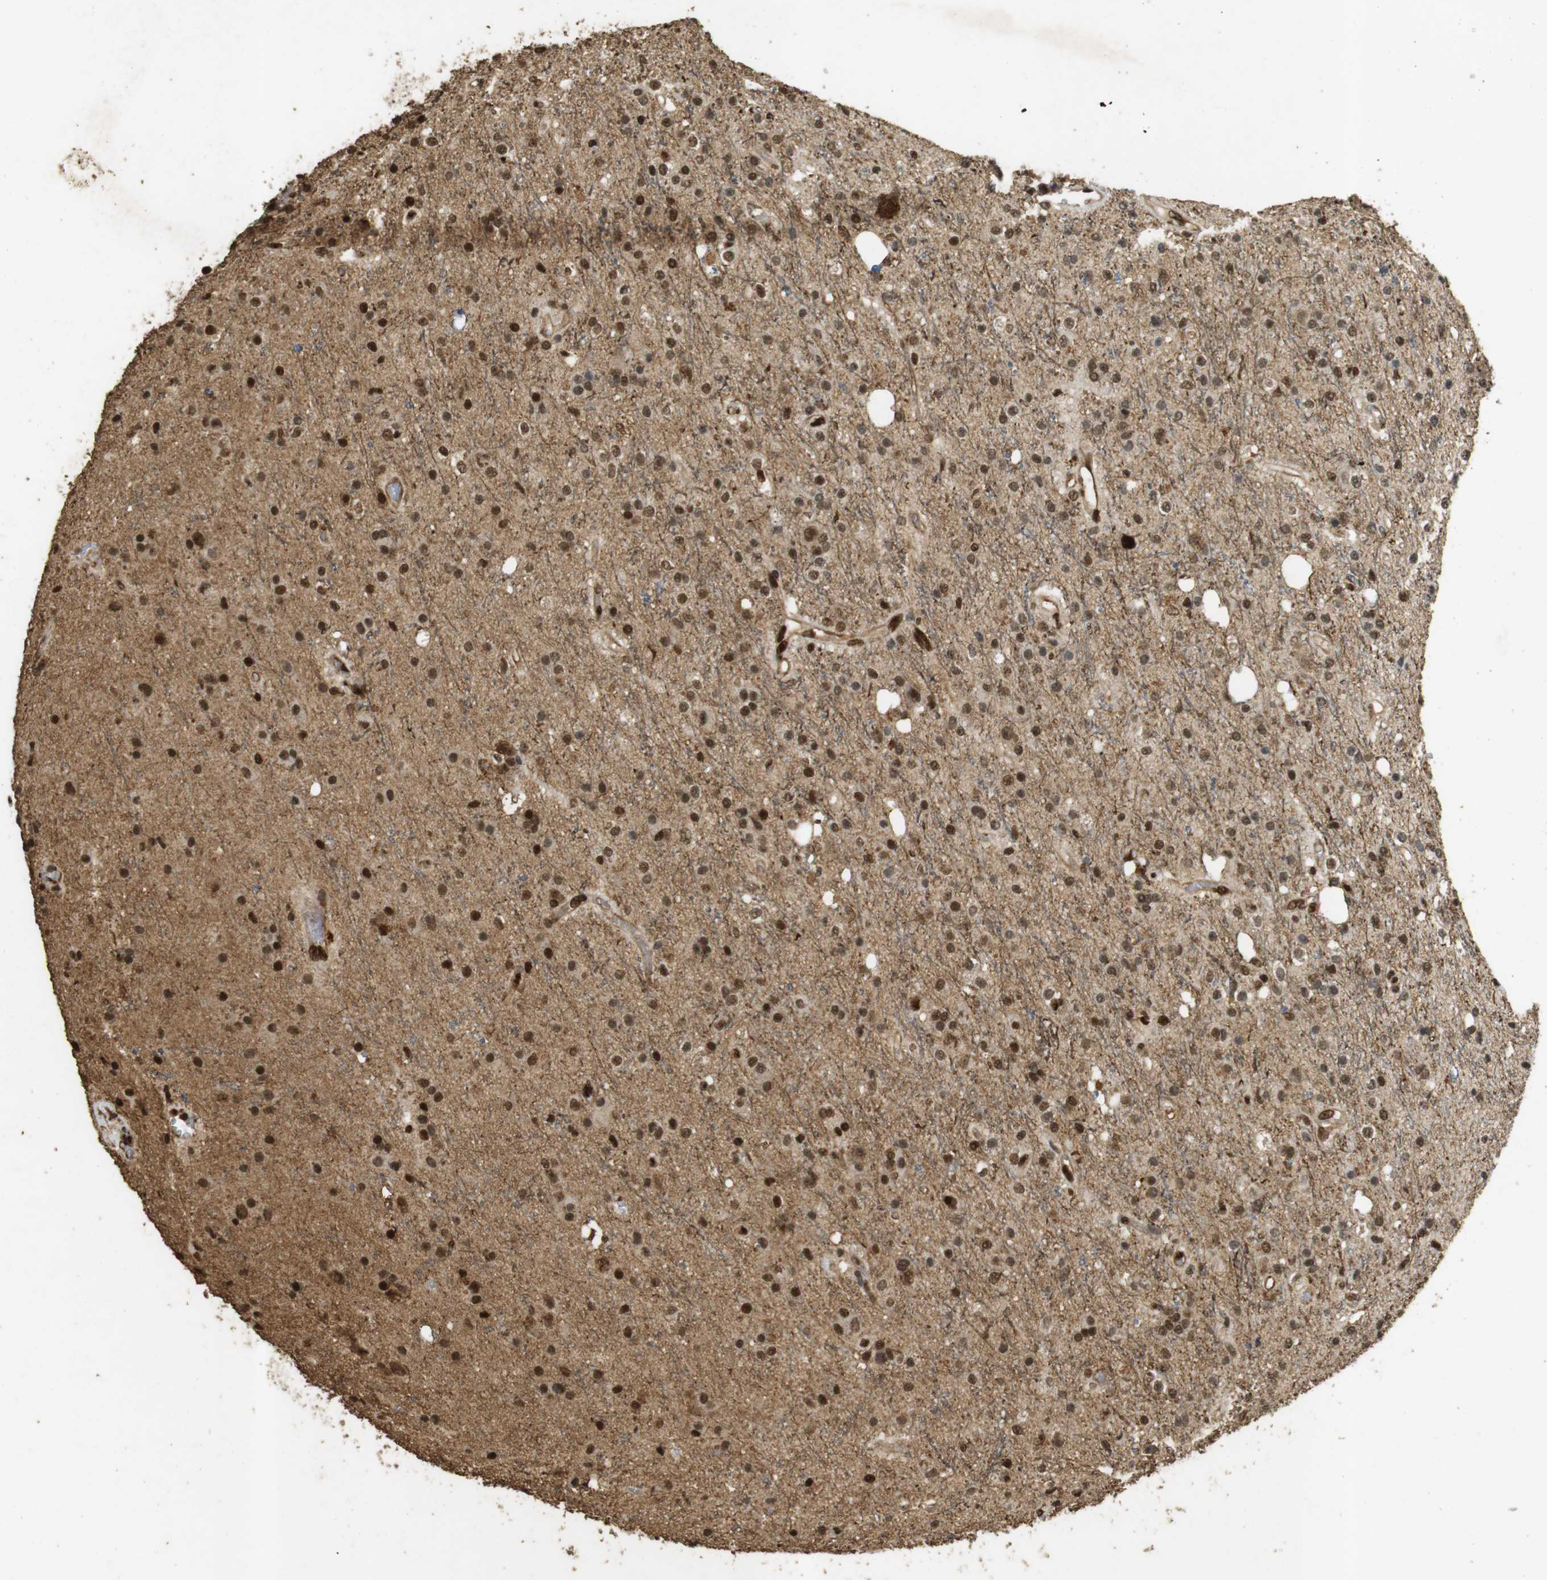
{"staining": {"intensity": "strong", "quantity": ">75%", "location": "nuclear"}, "tissue": "glioma", "cell_type": "Tumor cells", "image_type": "cancer", "snomed": [{"axis": "morphology", "description": "Glioma, malignant, High grade"}, {"axis": "topography", "description": "Brain"}], "caption": "The micrograph shows staining of high-grade glioma (malignant), revealing strong nuclear protein staining (brown color) within tumor cells.", "gene": "GATA4", "patient": {"sex": "male", "age": 47}}